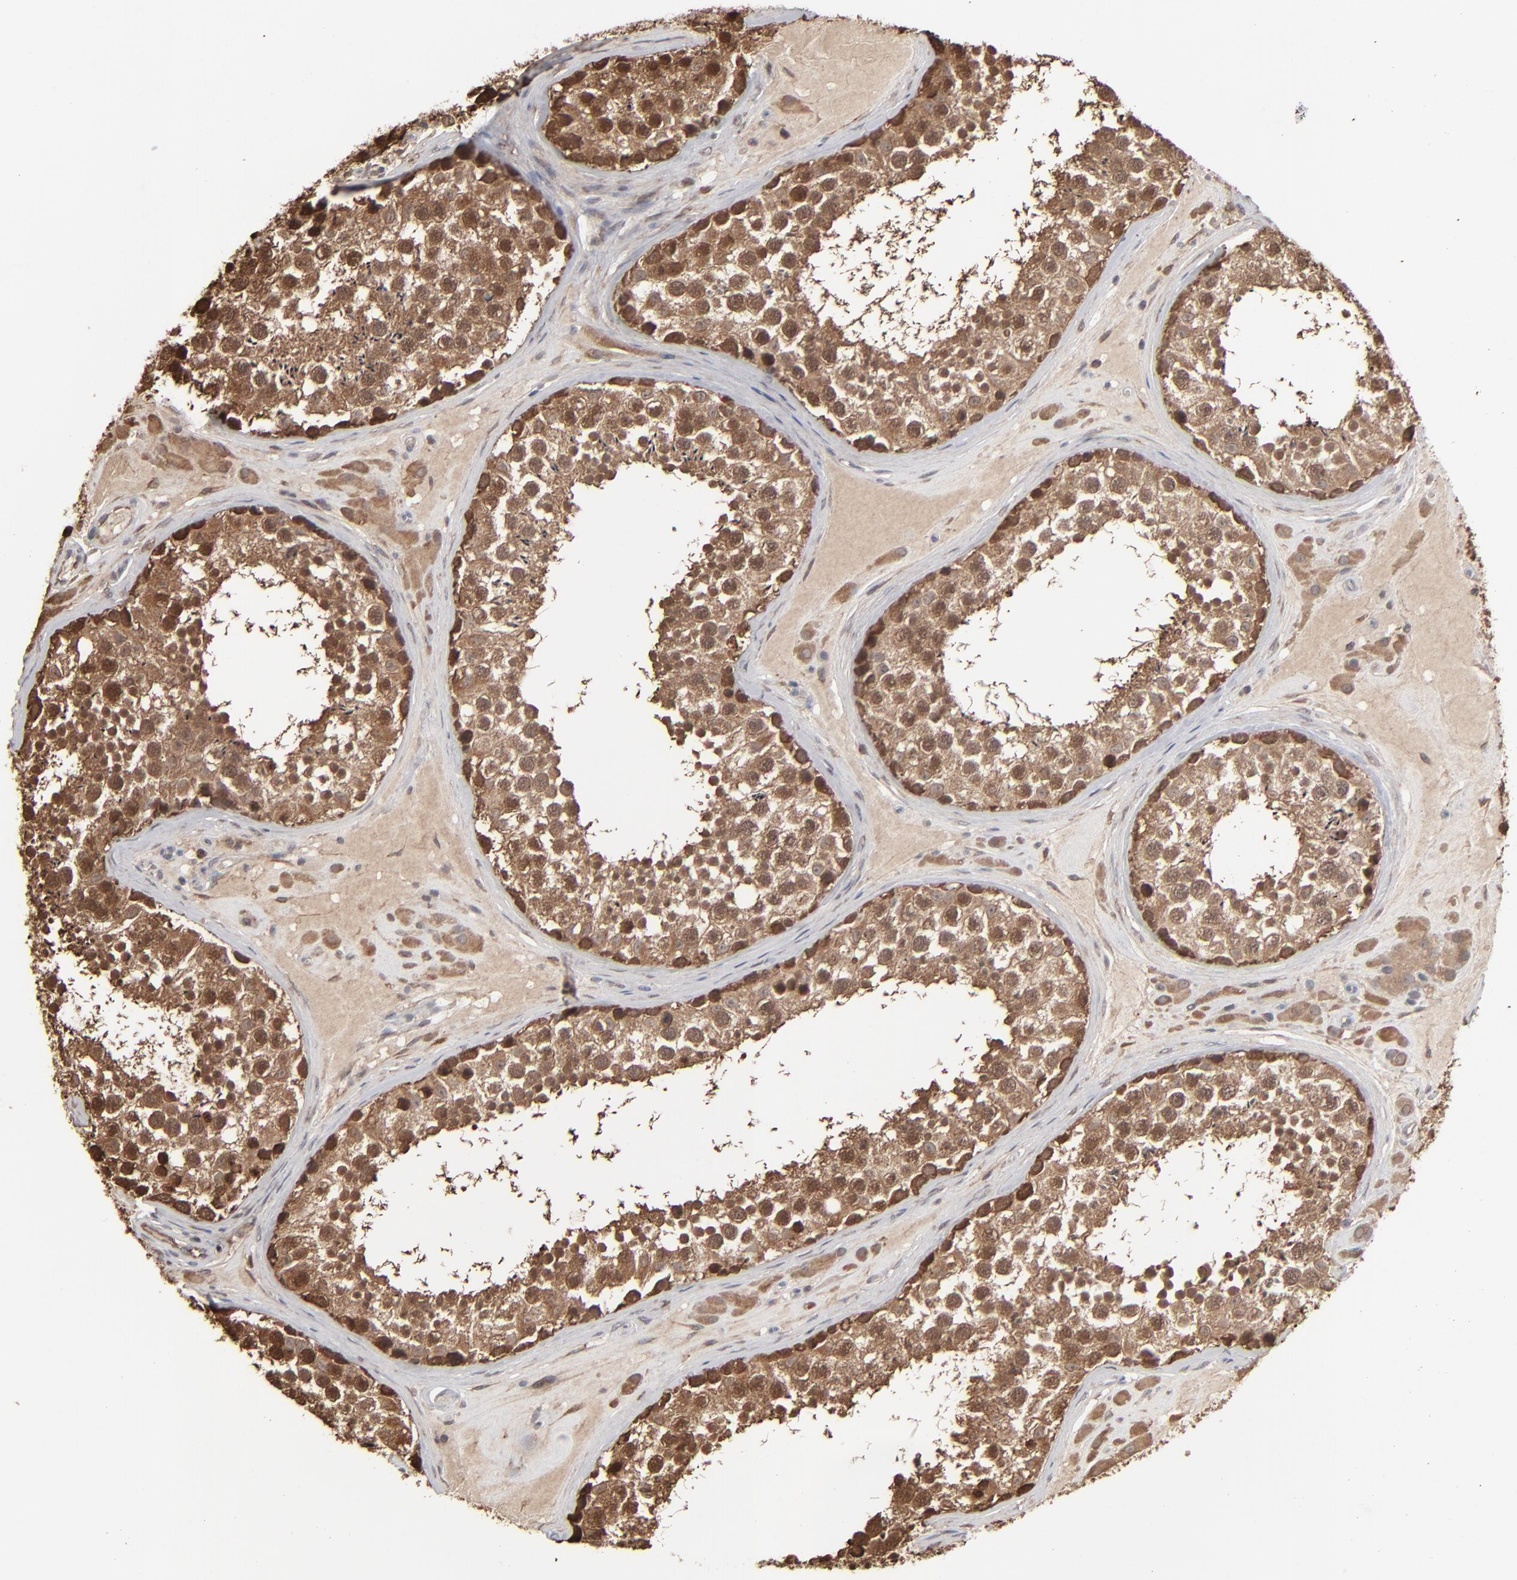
{"staining": {"intensity": "strong", "quantity": ">75%", "location": "cytoplasmic/membranous,nuclear"}, "tissue": "testis", "cell_type": "Cells in seminiferous ducts", "image_type": "normal", "snomed": [{"axis": "morphology", "description": "Normal tissue, NOS"}, {"axis": "topography", "description": "Testis"}], "caption": "IHC staining of unremarkable testis, which reveals high levels of strong cytoplasmic/membranous,nuclear staining in about >75% of cells in seminiferous ducts indicating strong cytoplasmic/membranous,nuclear protein expression. The staining was performed using DAB (3,3'-diaminobenzidine) (brown) for protein detection and nuclei were counterstained in hematoxylin (blue).", "gene": "NME1", "patient": {"sex": "male", "age": 46}}